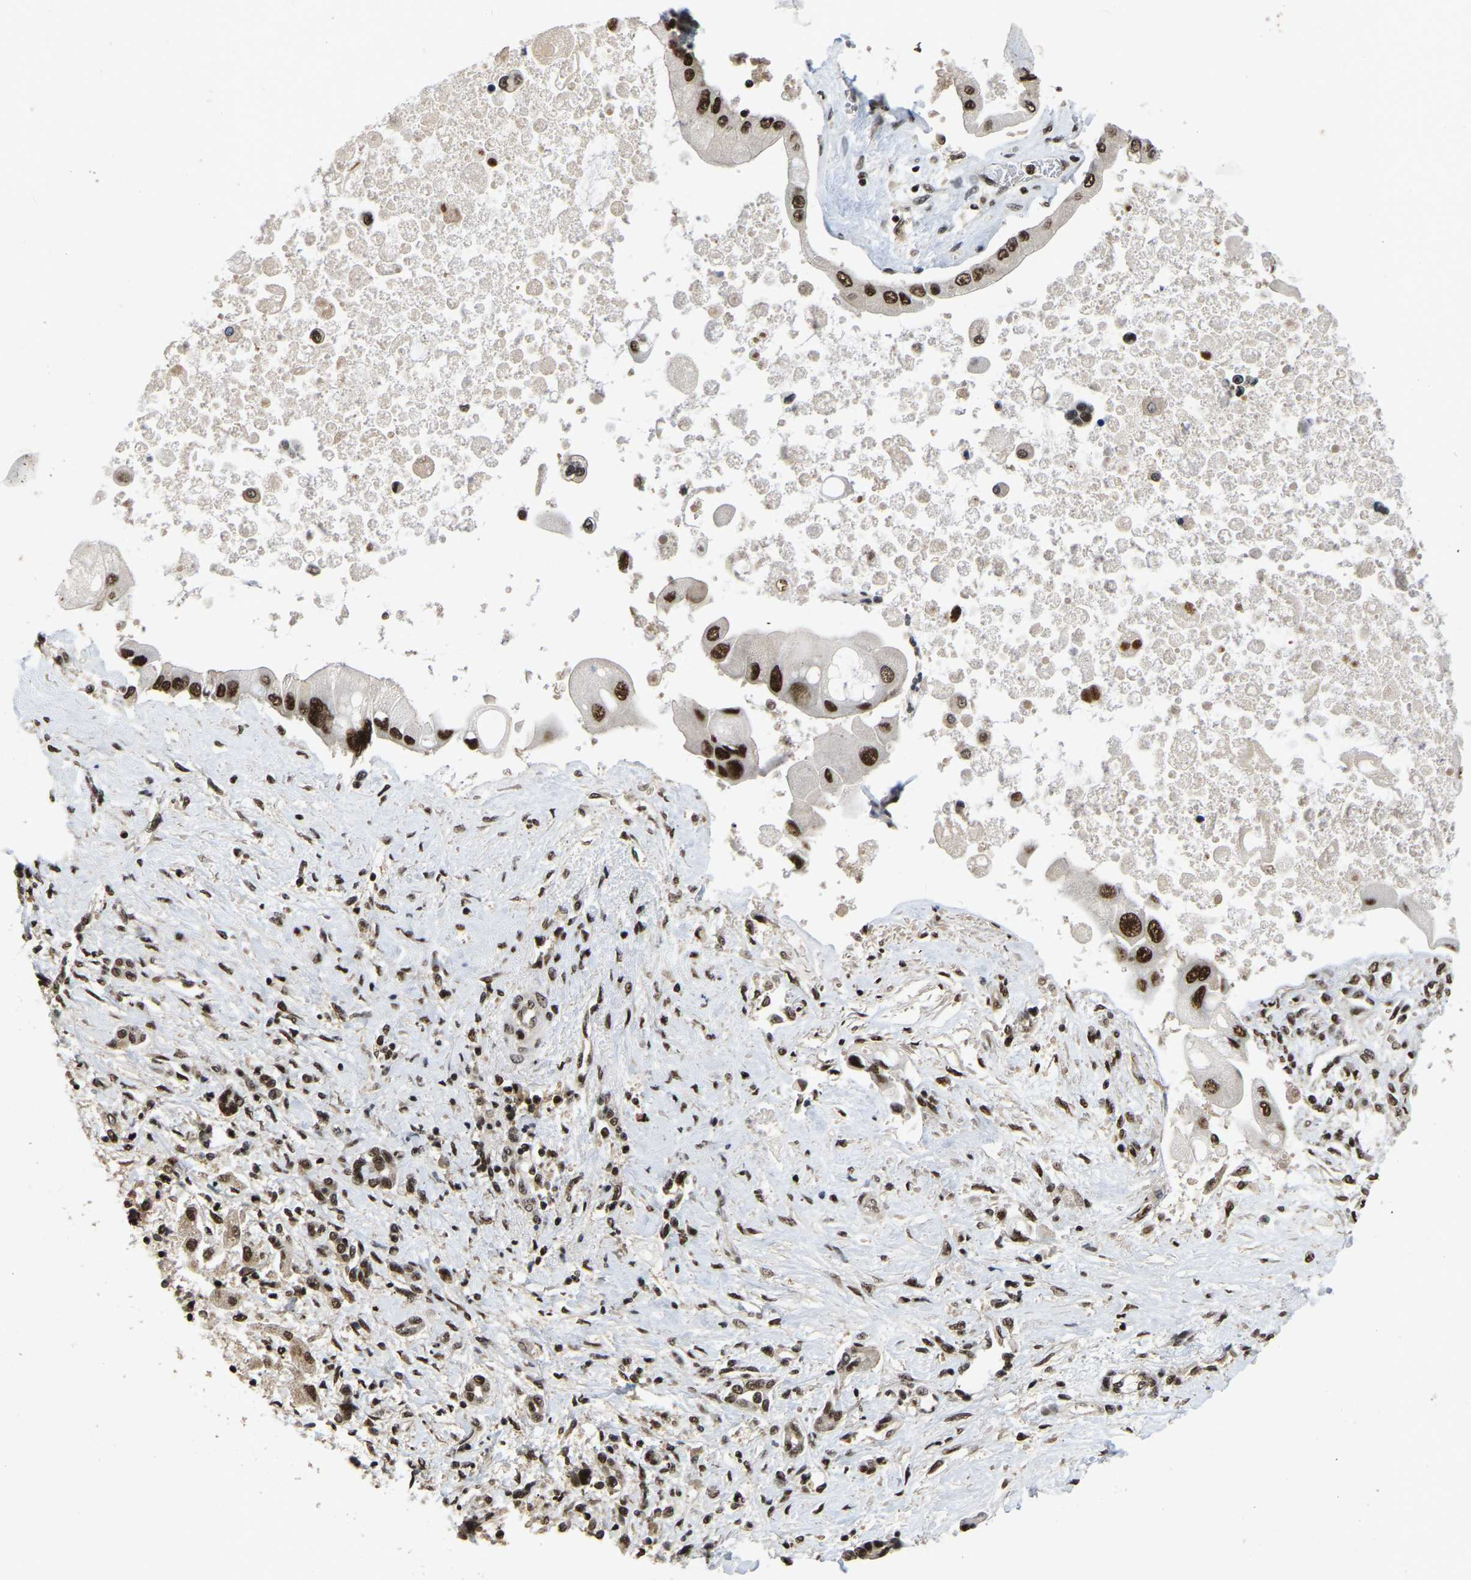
{"staining": {"intensity": "strong", "quantity": ">75%", "location": "nuclear"}, "tissue": "liver cancer", "cell_type": "Tumor cells", "image_type": "cancer", "snomed": [{"axis": "morphology", "description": "Cholangiocarcinoma"}, {"axis": "topography", "description": "Liver"}], "caption": "Protein staining by immunohistochemistry exhibits strong nuclear positivity in approximately >75% of tumor cells in liver cancer (cholangiocarcinoma).", "gene": "TBL1XR1", "patient": {"sex": "male", "age": 50}}